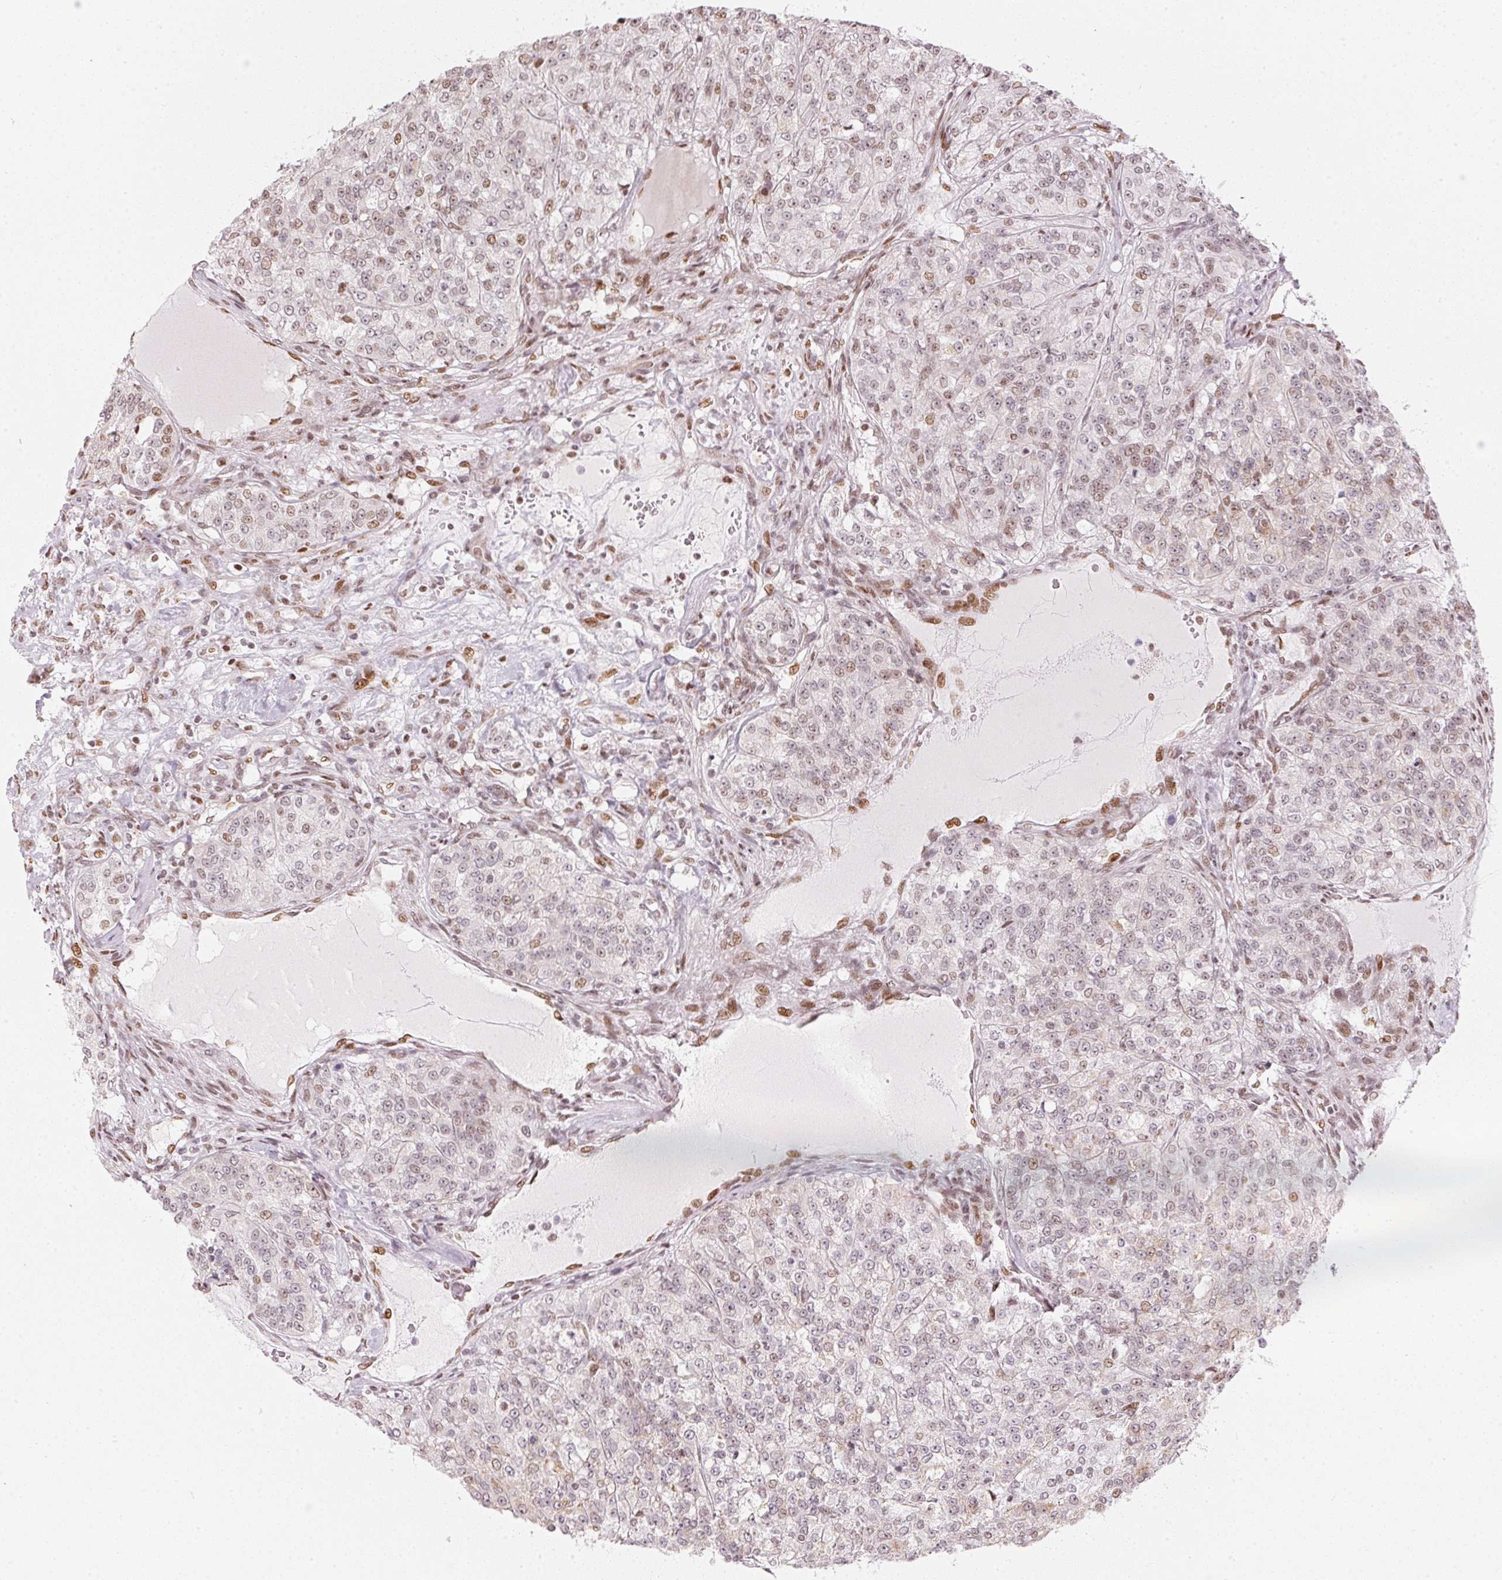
{"staining": {"intensity": "weak", "quantity": "25%-75%", "location": "nuclear"}, "tissue": "renal cancer", "cell_type": "Tumor cells", "image_type": "cancer", "snomed": [{"axis": "morphology", "description": "Adenocarcinoma, NOS"}, {"axis": "topography", "description": "Kidney"}], "caption": "Immunohistochemical staining of adenocarcinoma (renal) exhibits weak nuclear protein staining in about 25%-75% of tumor cells.", "gene": "KAT6A", "patient": {"sex": "female", "age": 63}}